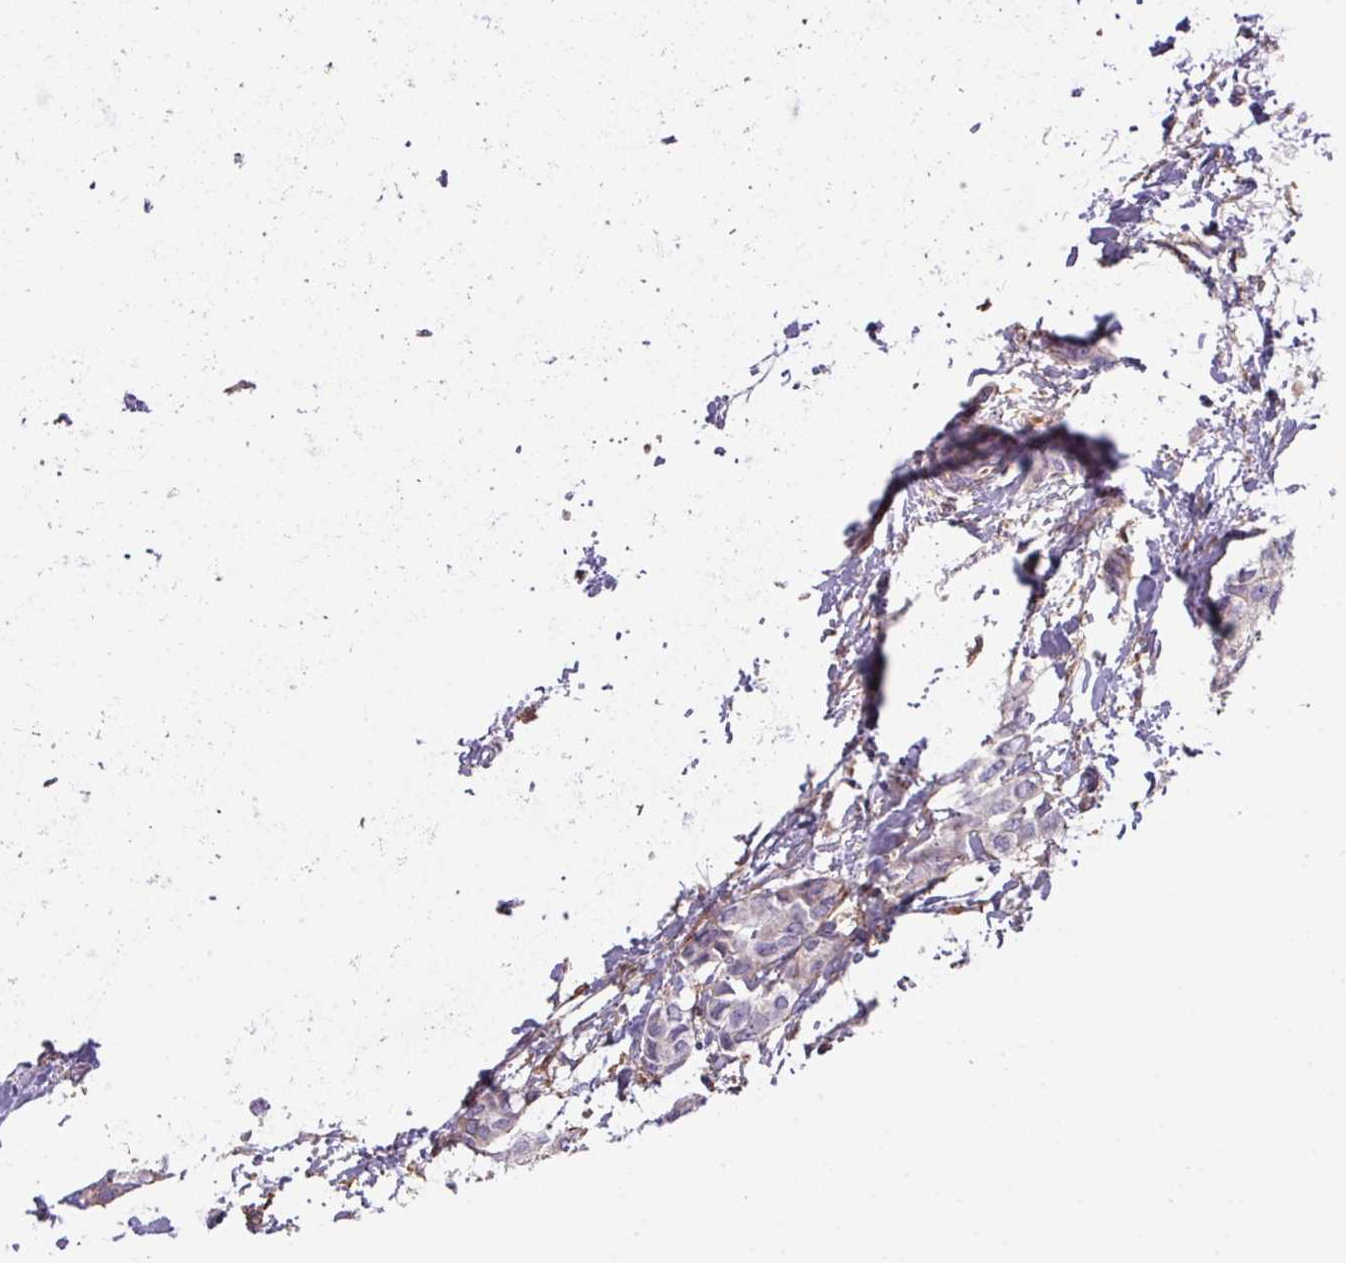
{"staining": {"intensity": "negative", "quantity": "none", "location": "none"}, "tissue": "breast cancer", "cell_type": "Tumor cells", "image_type": "cancer", "snomed": [{"axis": "morphology", "description": "Duct carcinoma"}, {"axis": "topography", "description": "Breast"}], "caption": "Immunohistochemistry of human infiltrating ductal carcinoma (breast) shows no positivity in tumor cells.", "gene": "LRRC41", "patient": {"sex": "female", "age": 73}}